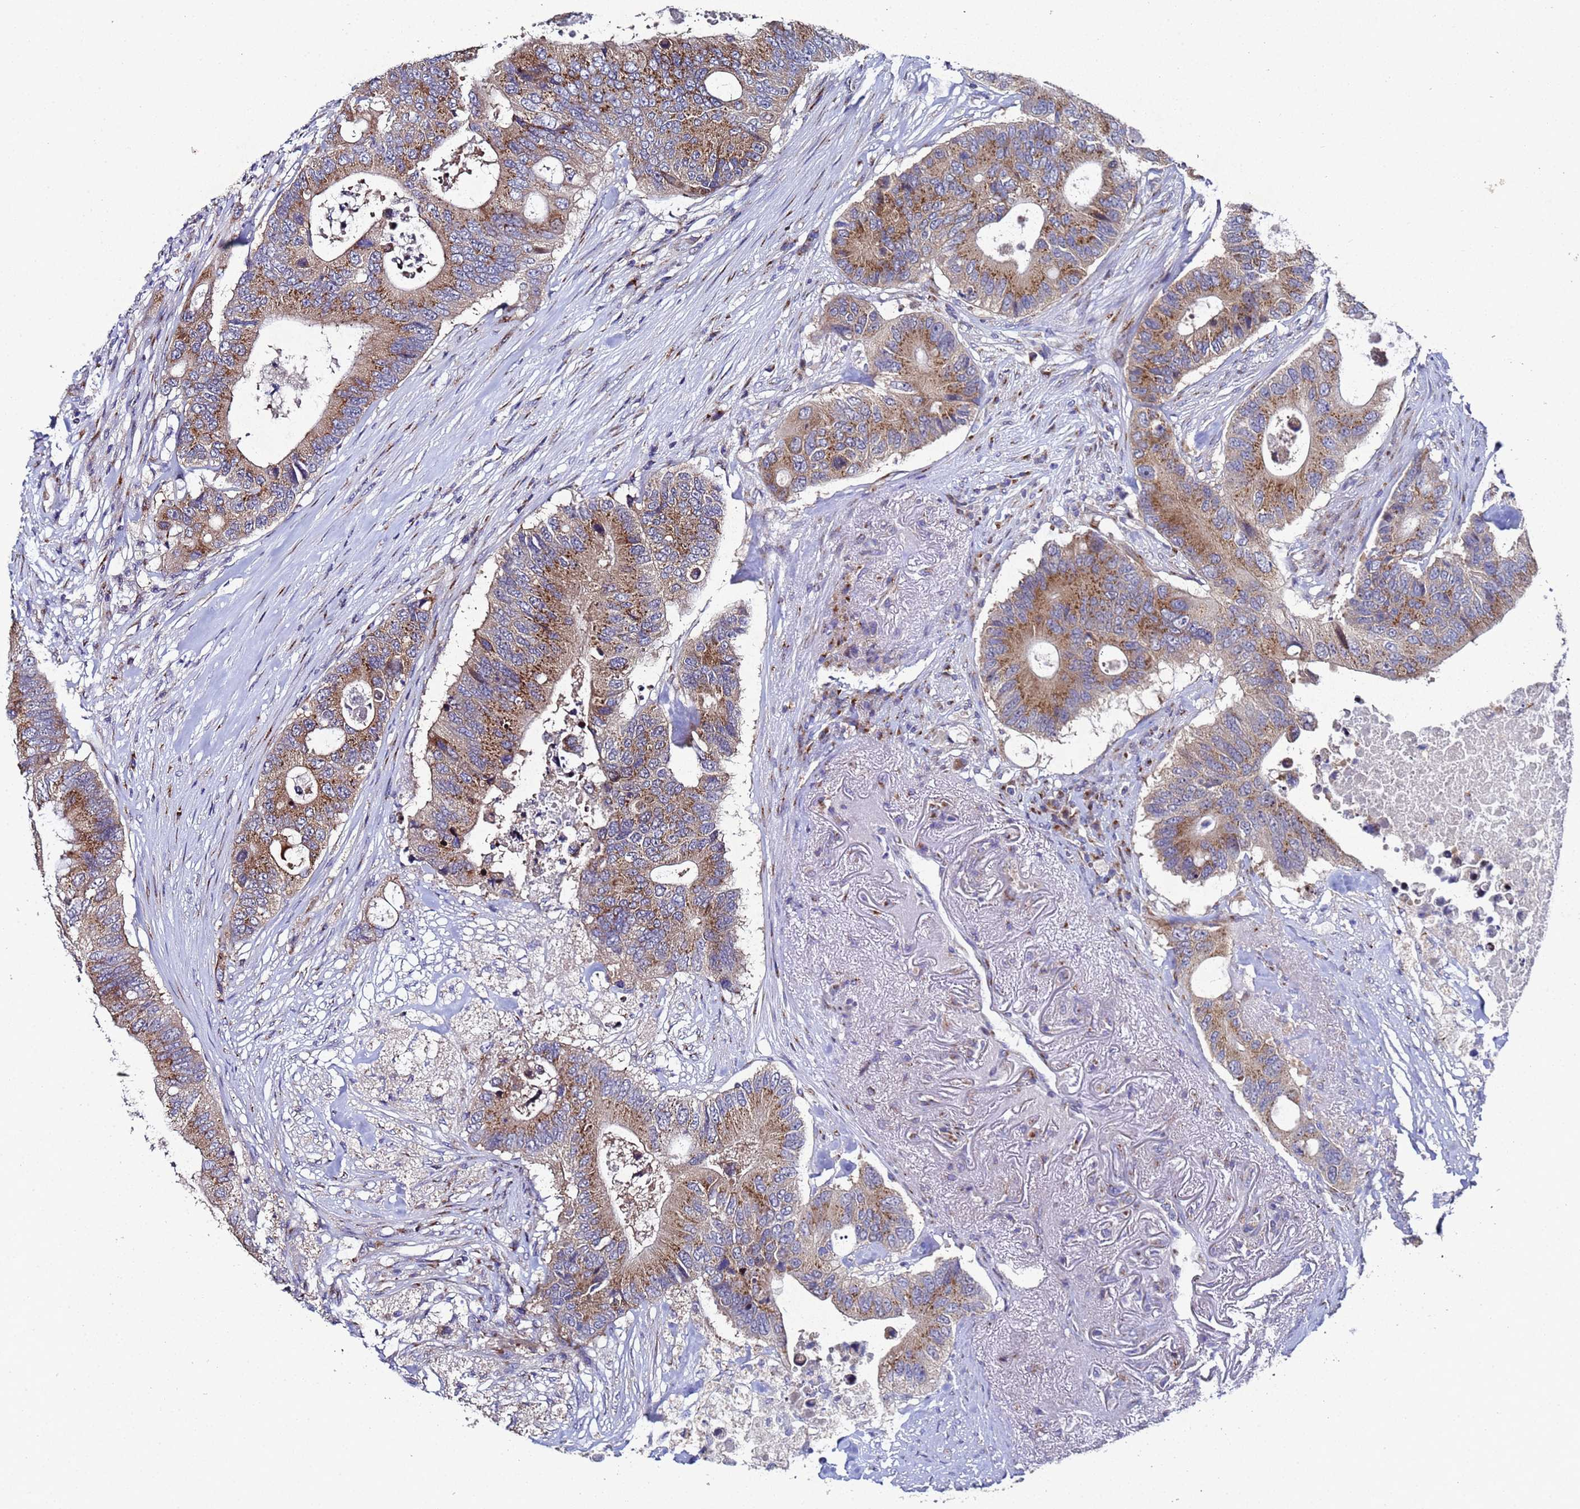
{"staining": {"intensity": "moderate", "quantity": ">75%", "location": "cytoplasmic/membranous"}, "tissue": "colorectal cancer", "cell_type": "Tumor cells", "image_type": "cancer", "snomed": [{"axis": "morphology", "description": "Adenocarcinoma, NOS"}, {"axis": "topography", "description": "Colon"}], "caption": "A histopathology image showing moderate cytoplasmic/membranous expression in approximately >75% of tumor cells in colorectal cancer (adenocarcinoma), as visualized by brown immunohistochemical staining.", "gene": "NSUN6", "patient": {"sex": "male", "age": 71}}